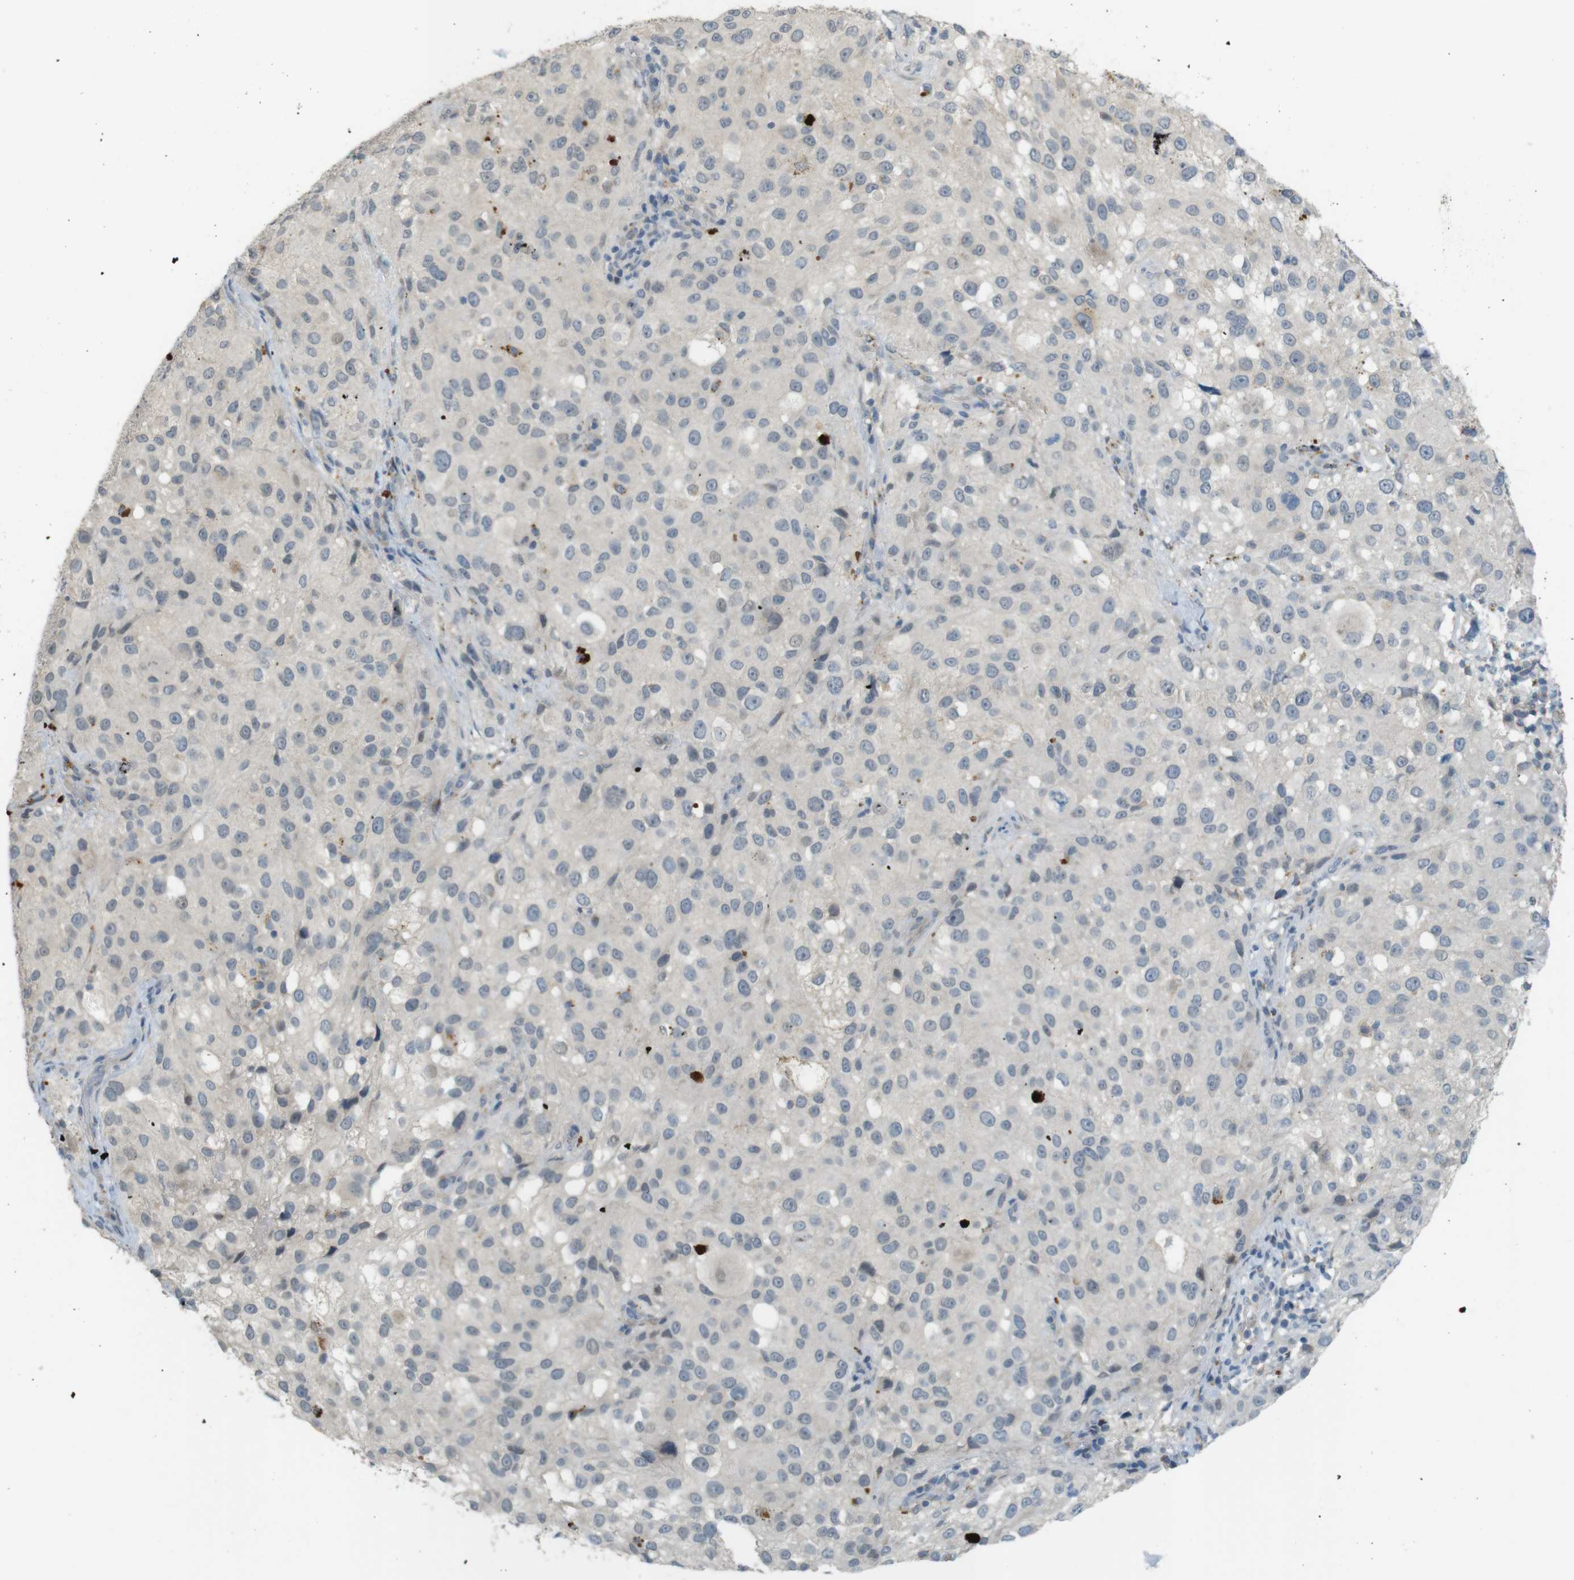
{"staining": {"intensity": "negative", "quantity": "none", "location": "none"}, "tissue": "melanoma", "cell_type": "Tumor cells", "image_type": "cancer", "snomed": [{"axis": "morphology", "description": "Necrosis, NOS"}, {"axis": "morphology", "description": "Malignant melanoma, NOS"}, {"axis": "topography", "description": "Skin"}], "caption": "Immunohistochemistry of malignant melanoma reveals no staining in tumor cells.", "gene": "UGT8", "patient": {"sex": "female", "age": 87}}